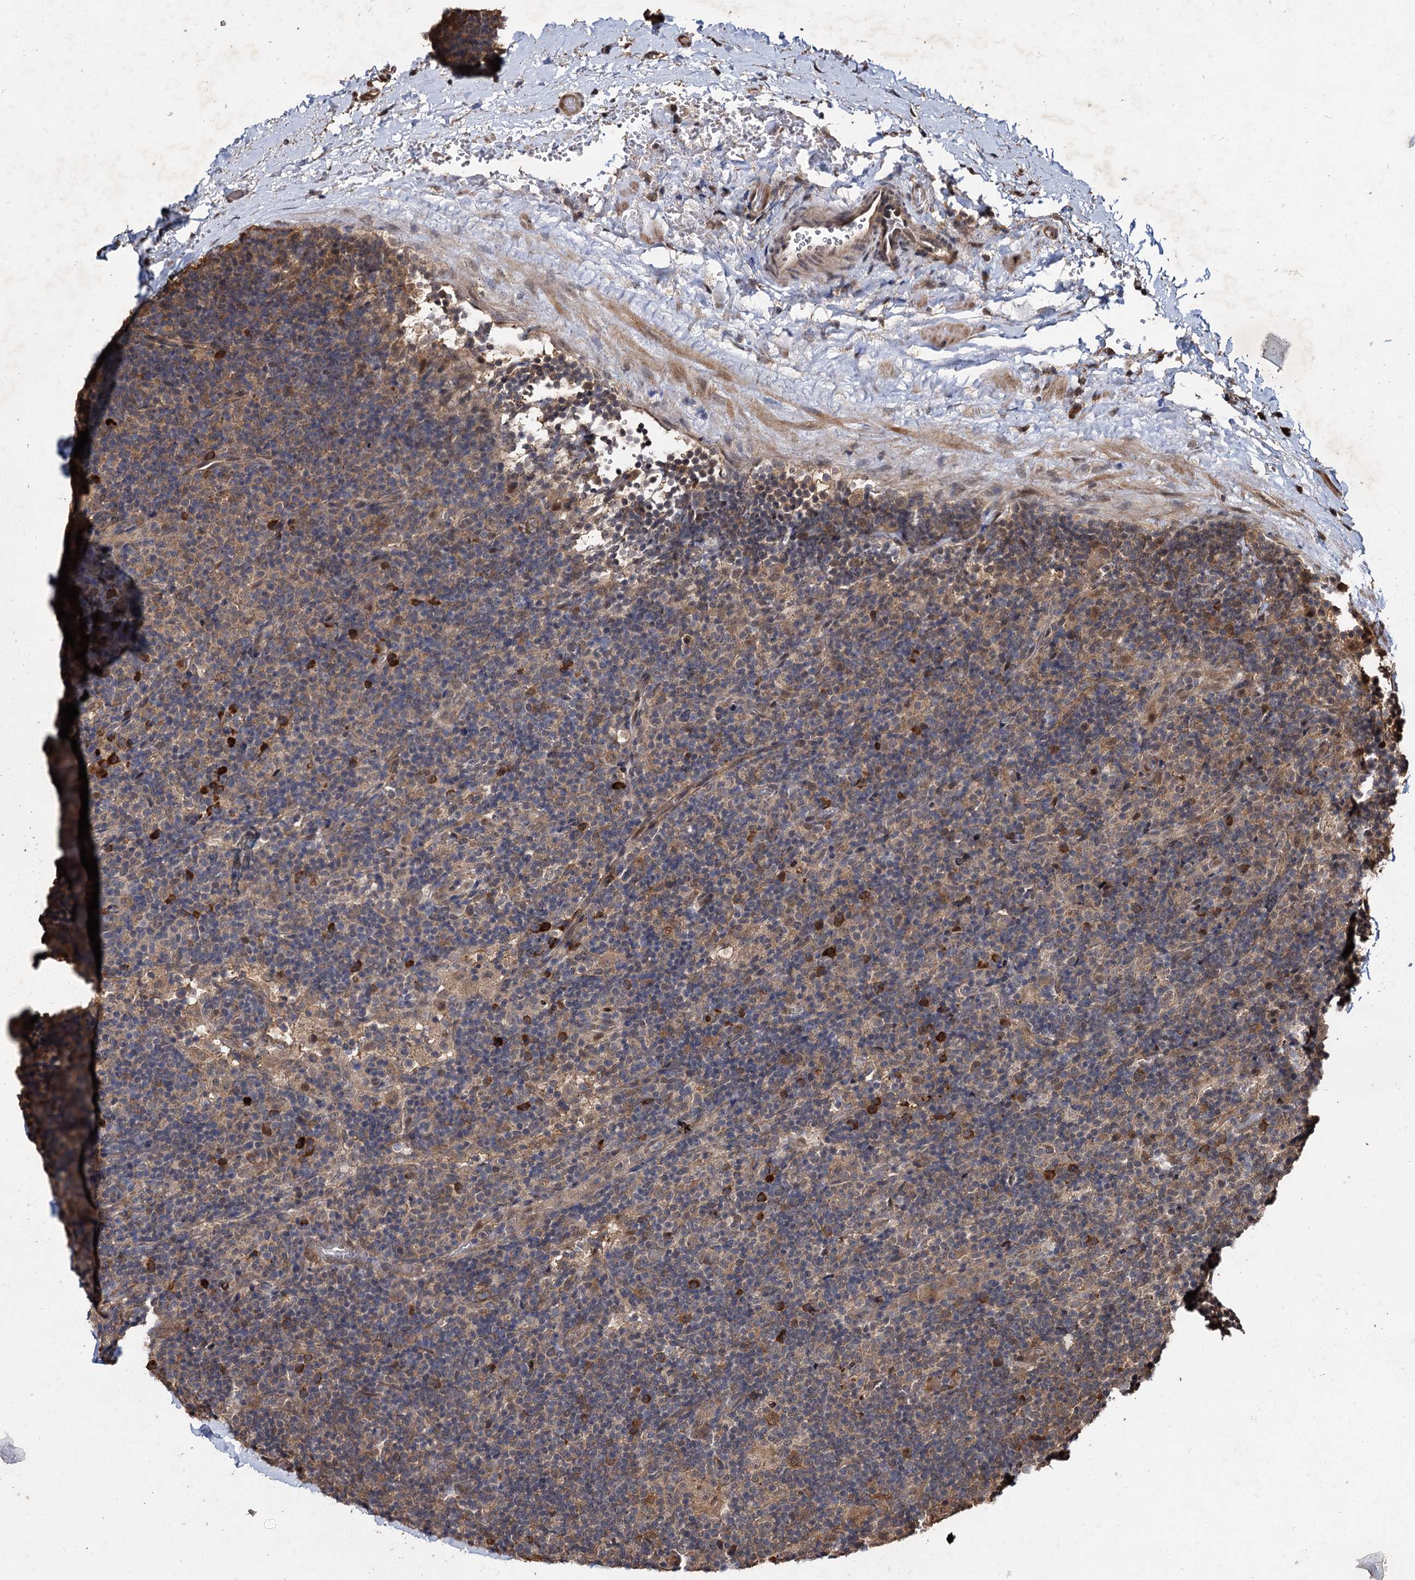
{"staining": {"intensity": "weak", "quantity": ">75%", "location": "cytoplasmic/membranous"}, "tissue": "lymphoma", "cell_type": "Tumor cells", "image_type": "cancer", "snomed": [{"axis": "morphology", "description": "Hodgkin's disease, NOS"}, {"axis": "topography", "description": "Lymph node"}], "caption": "Hodgkin's disease stained for a protein exhibits weak cytoplasmic/membranous positivity in tumor cells.", "gene": "SLC46A3", "patient": {"sex": "female", "age": 57}}